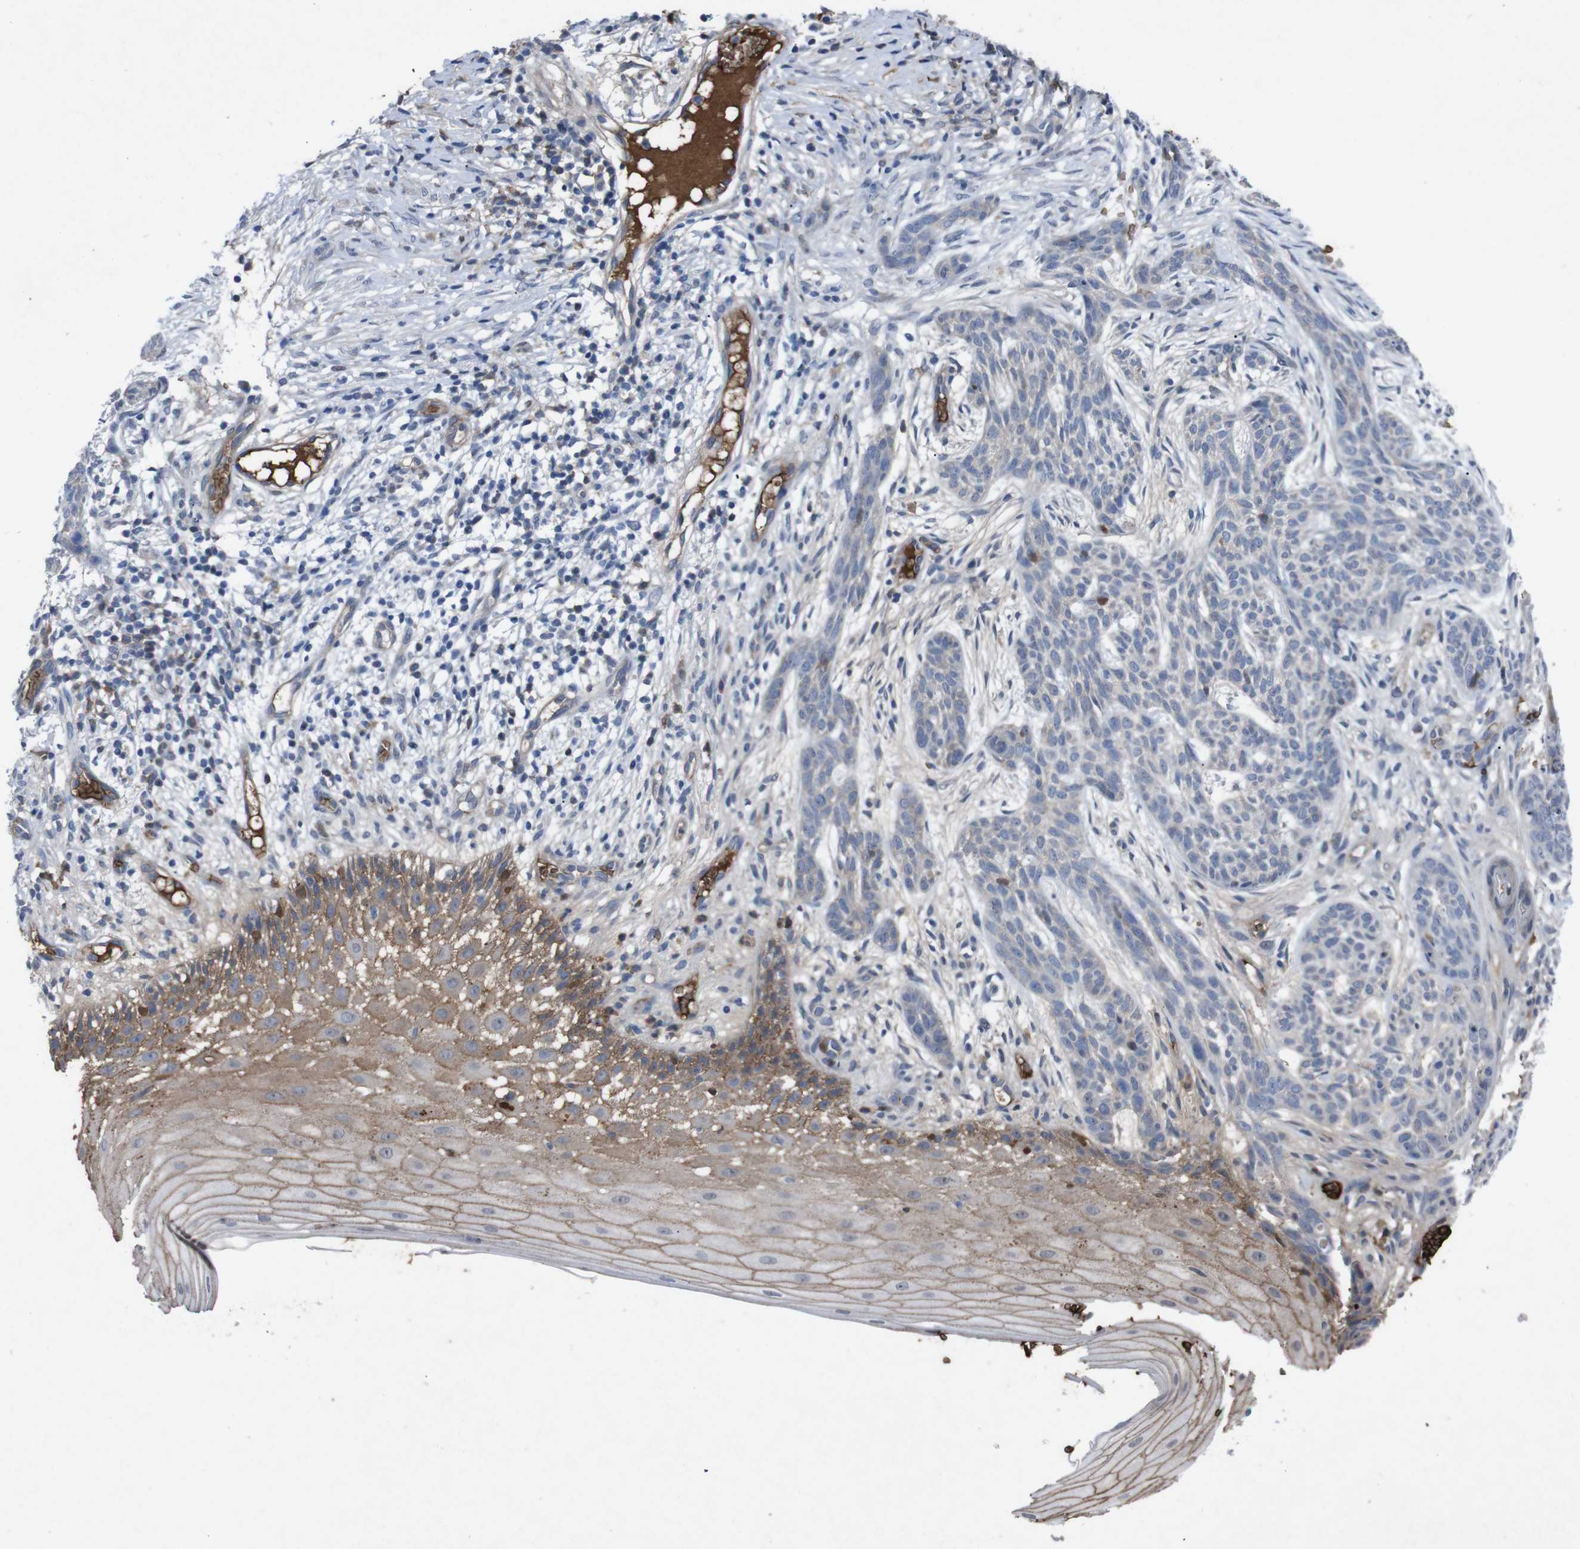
{"staining": {"intensity": "weak", "quantity": "<25%", "location": "cytoplasmic/membranous"}, "tissue": "skin cancer", "cell_type": "Tumor cells", "image_type": "cancer", "snomed": [{"axis": "morphology", "description": "Basal cell carcinoma"}, {"axis": "topography", "description": "Skin"}], "caption": "This is a histopathology image of IHC staining of skin cancer (basal cell carcinoma), which shows no expression in tumor cells. (DAB (3,3'-diaminobenzidine) IHC with hematoxylin counter stain).", "gene": "SPTB", "patient": {"sex": "female", "age": 59}}